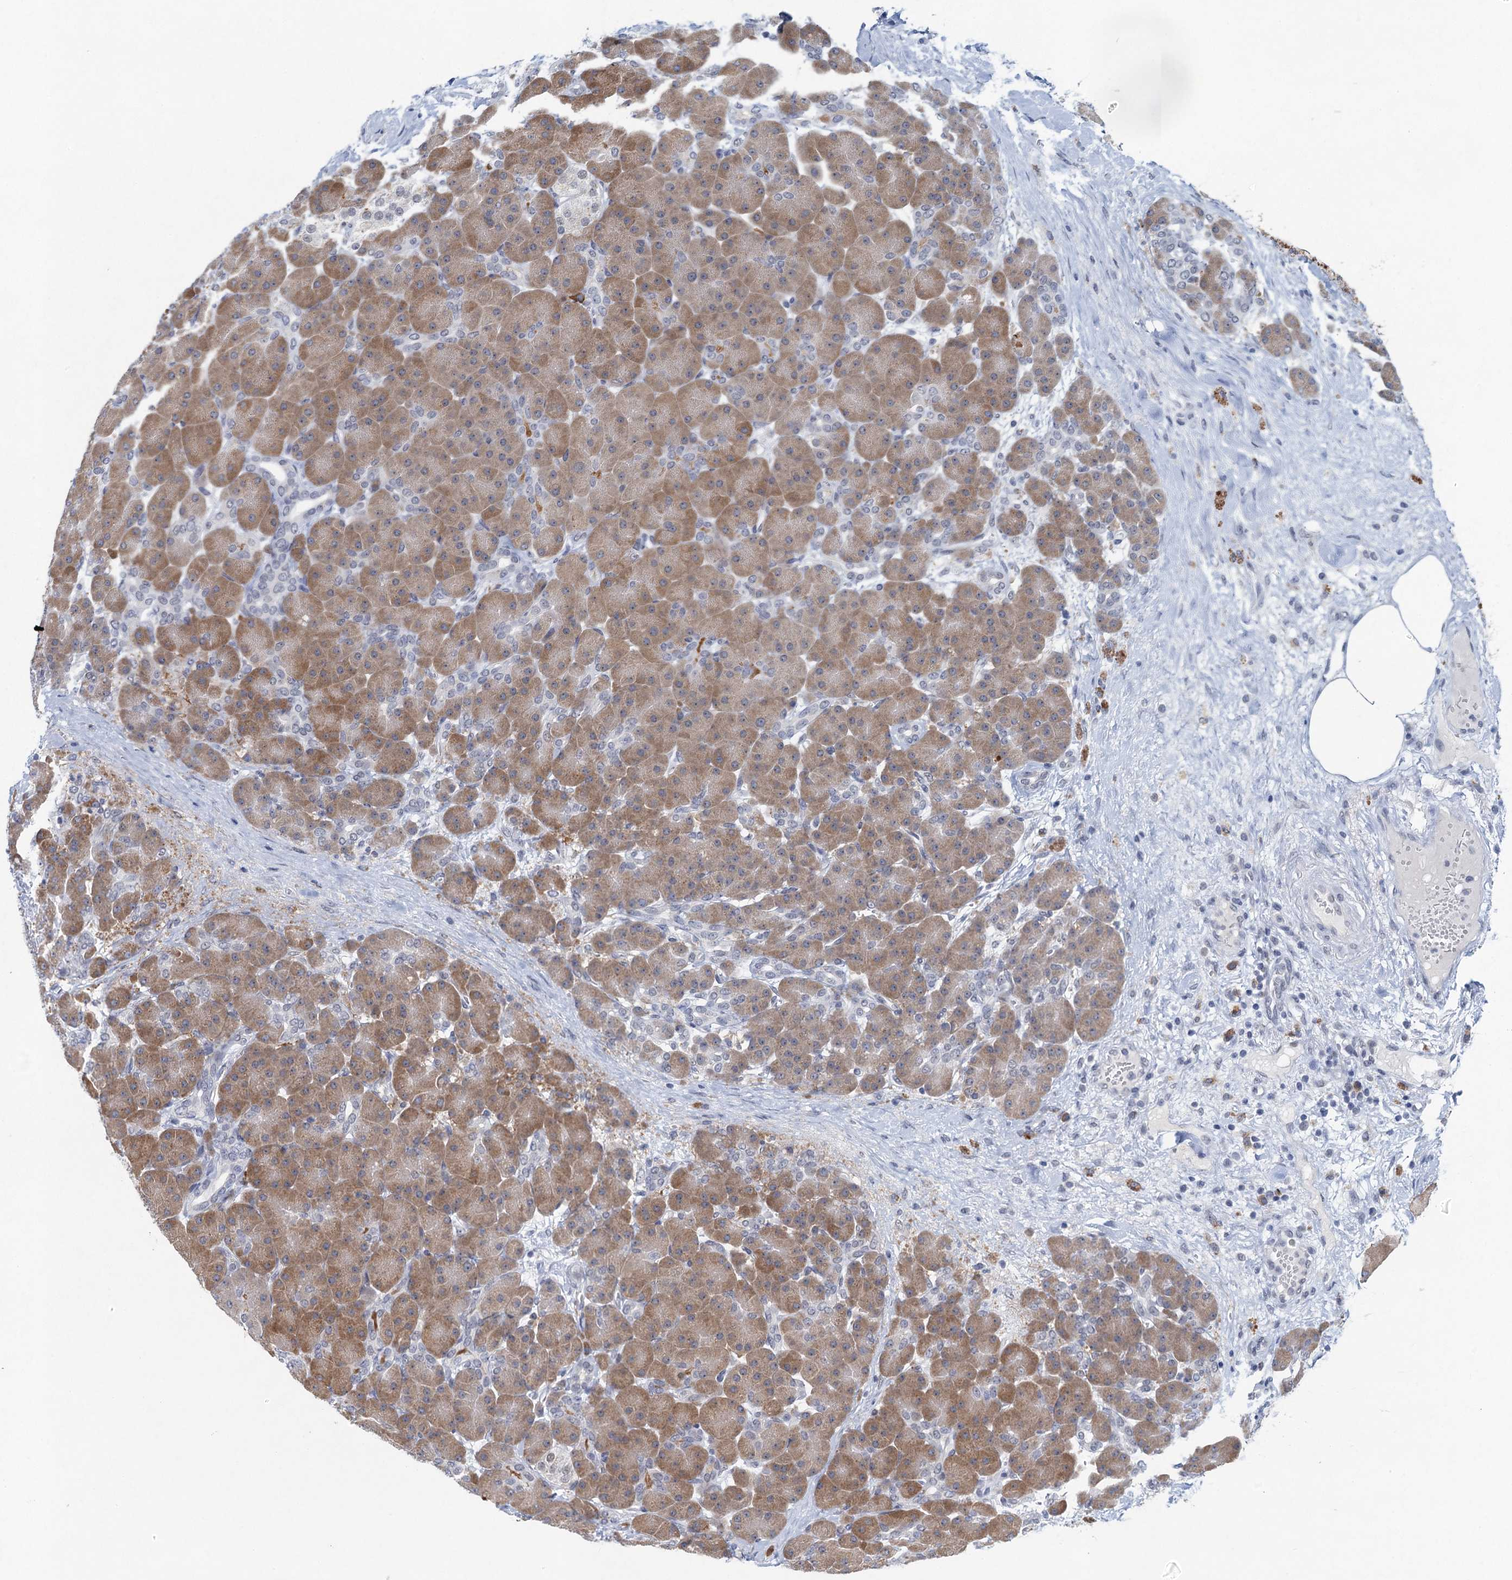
{"staining": {"intensity": "moderate", "quantity": ">75%", "location": "cytoplasmic/membranous"}, "tissue": "pancreas", "cell_type": "Exocrine glandular cells", "image_type": "normal", "snomed": [{"axis": "morphology", "description": "Normal tissue, NOS"}, {"axis": "topography", "description": "Pancreas"}], "caption": "Protein expression by IHC exhibits moderate cytoplasmic/membranous expression in about >75% of exocrine glandular cells in unremarkable pancreas.", "gene": "ENSG00000230707", "patient": {"sex": "male", "age": 66}}